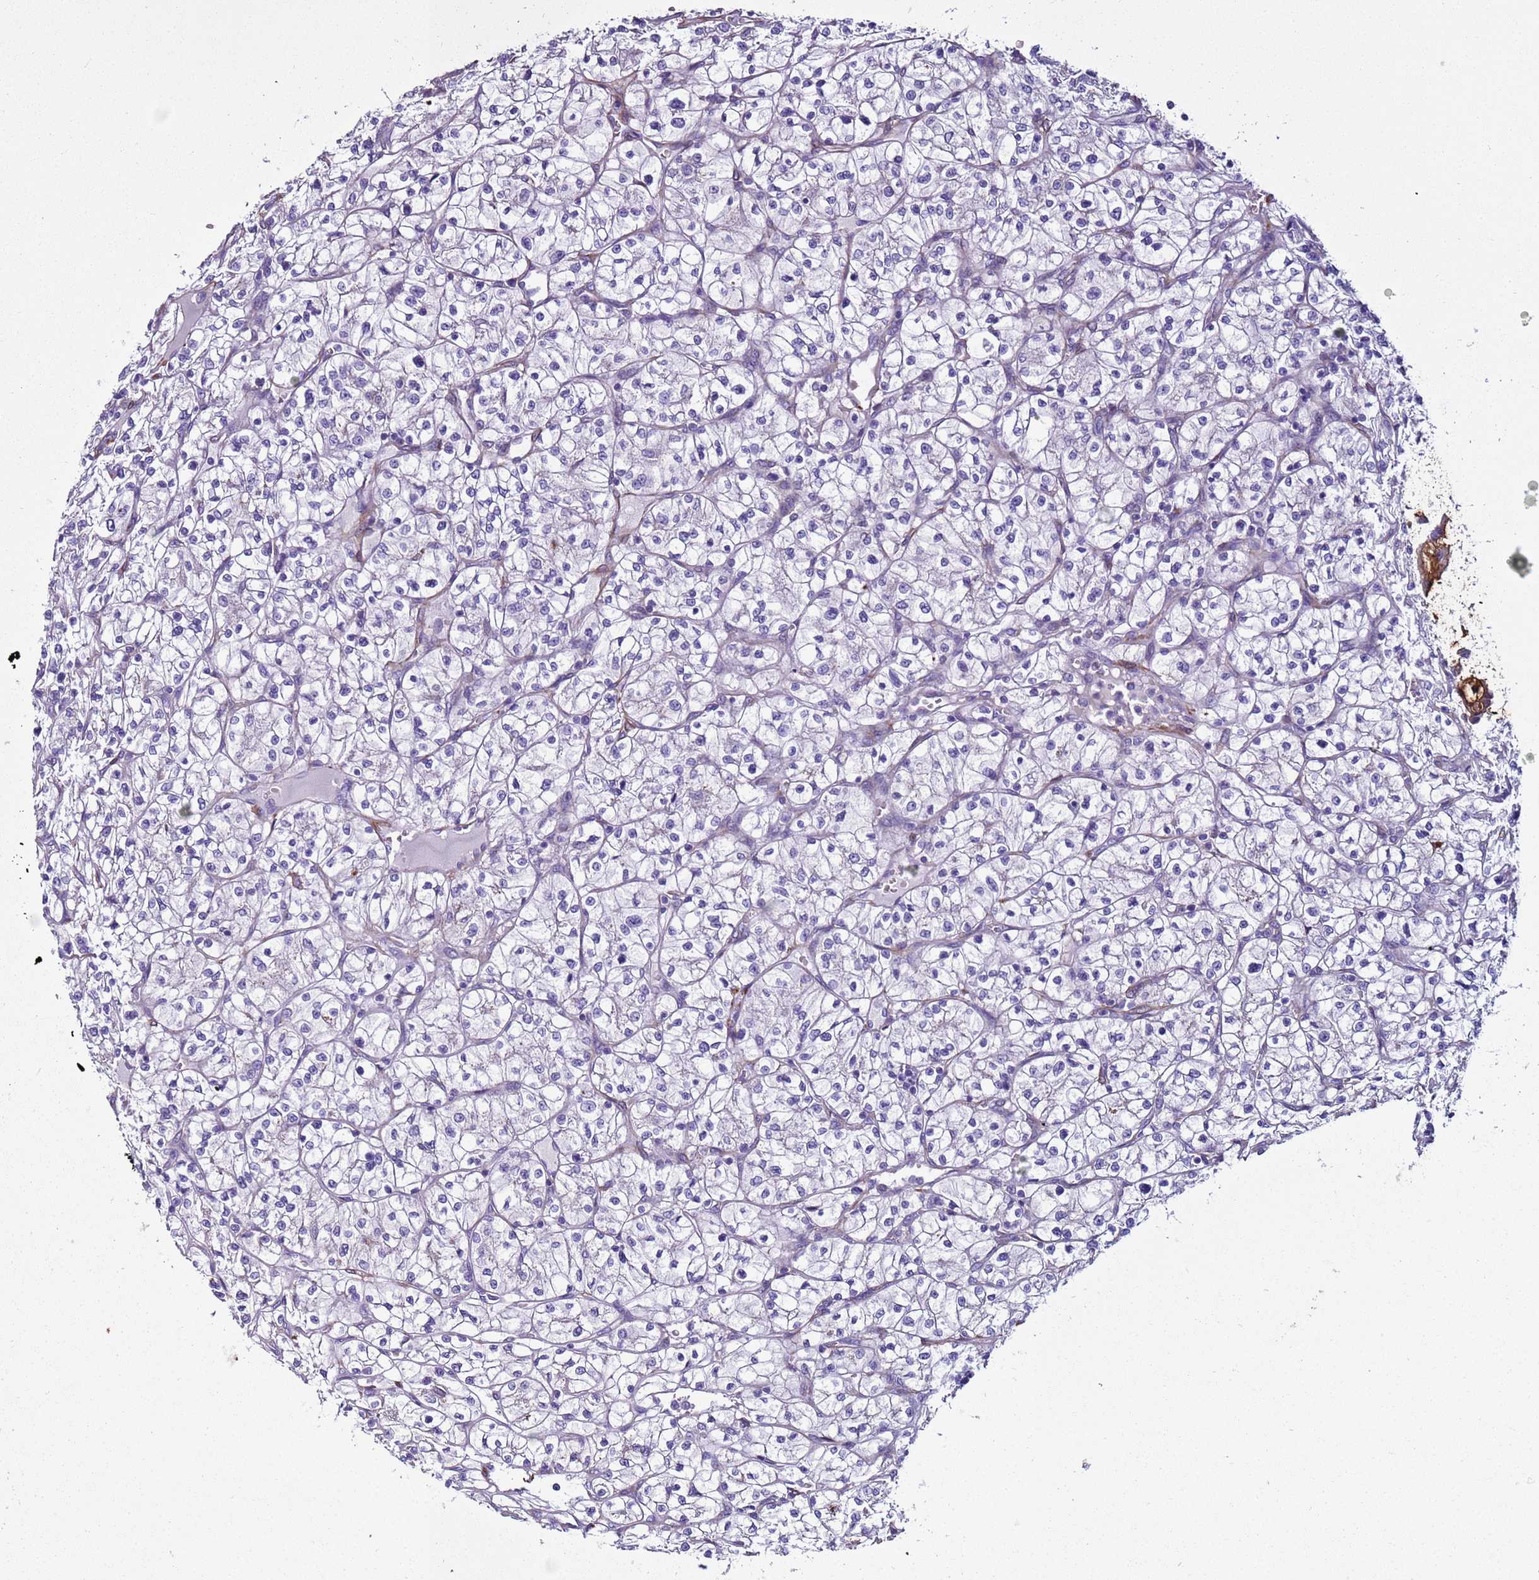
{"staining": {"intensity": "negative", "quantity": "none", "location": "none"}, "tissue": "renal cancer", "cell_type": "Tumor cells", "image_type": "cancer", "snomed": [{"axis": "morphology", "description": "Adenocarcinoma, NOS"}, {"axis": "topography", "description": "Kidney"}], "caption": "DAB immunohistochemical staining of human adenocarcinoma (renal) displays no significant staining in tumor cells.", "gene": "RABL2B", "patient": {"sex": "female", "age": 64}}